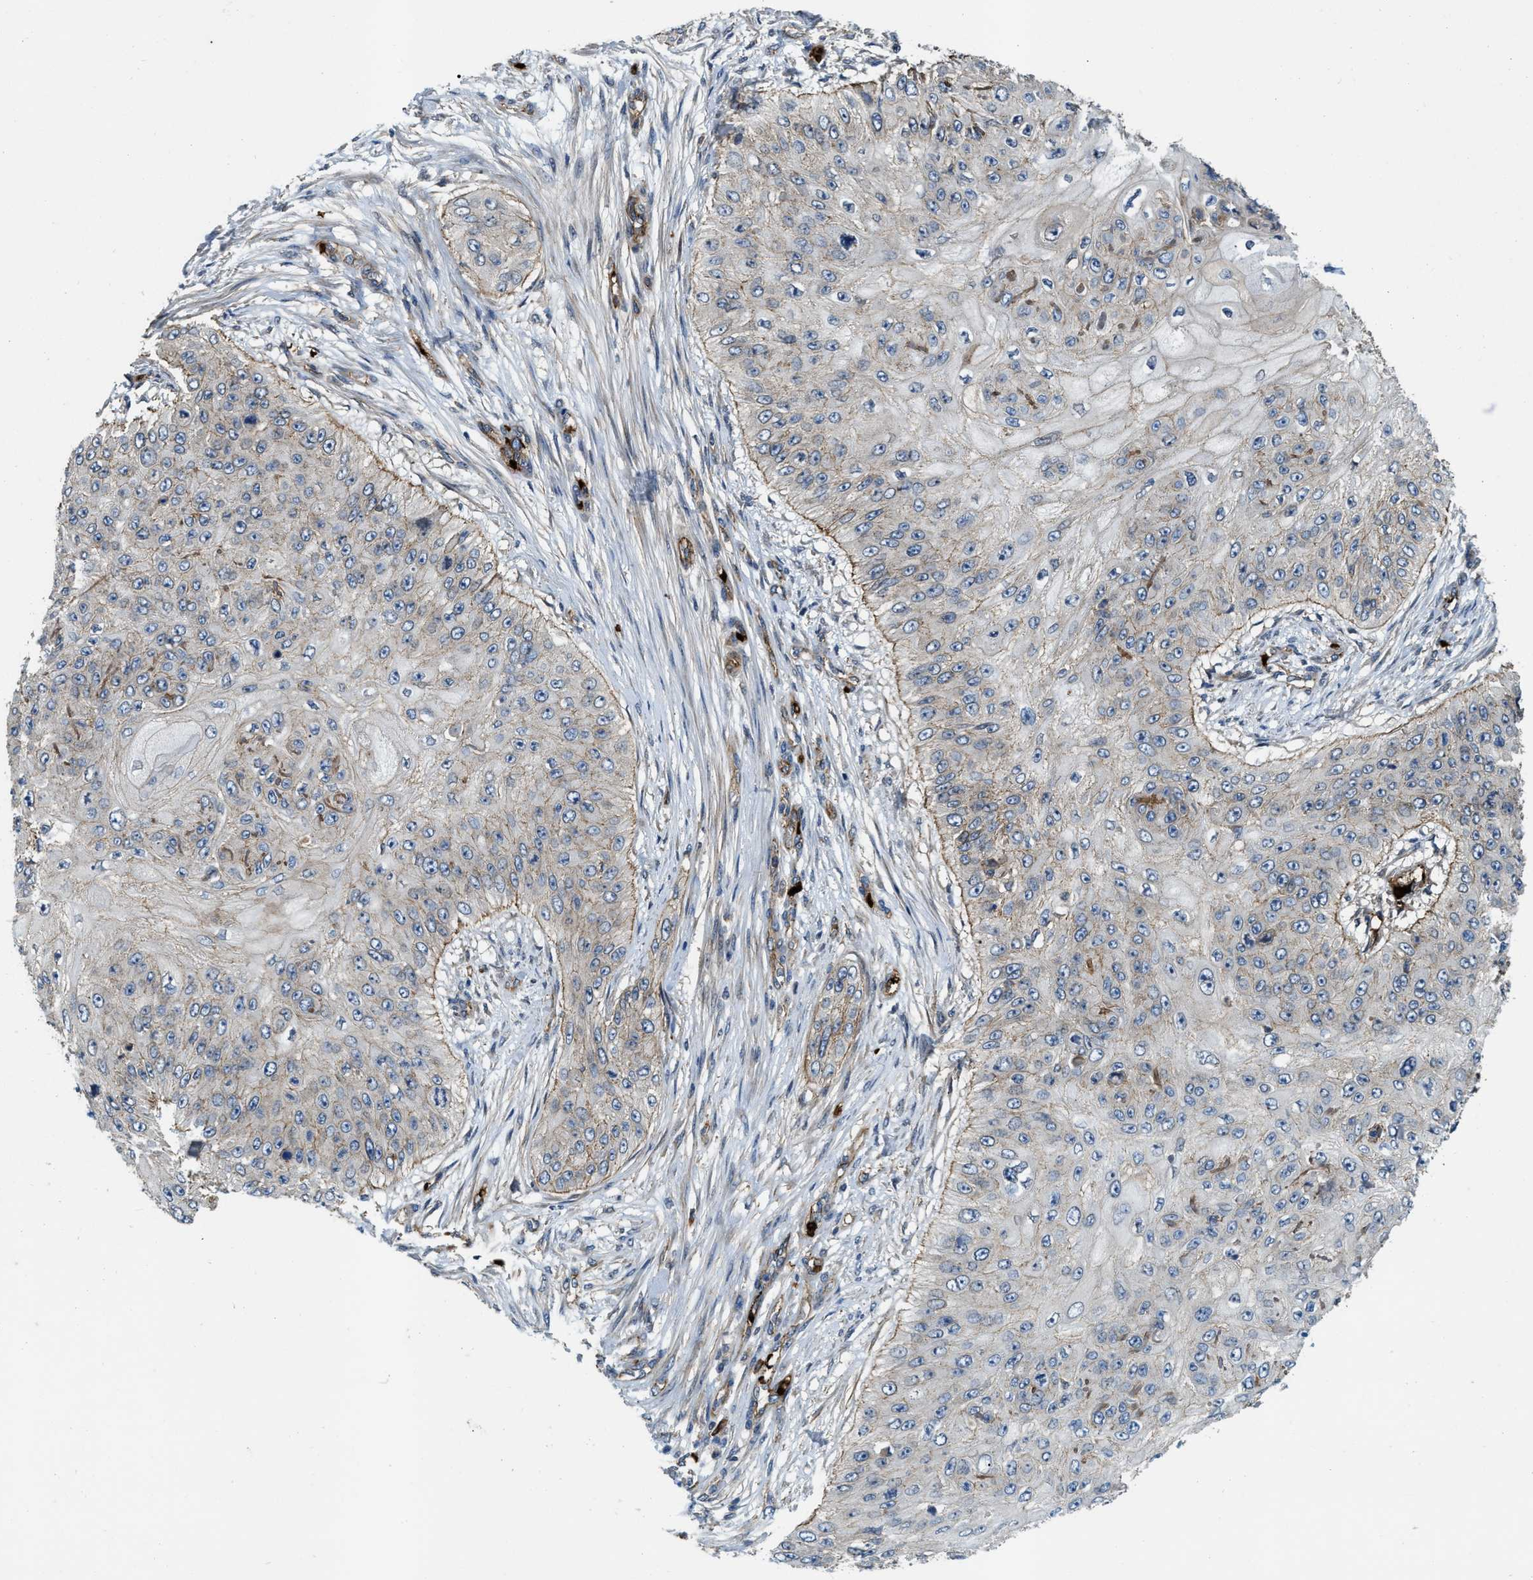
{"staining": {"intensity": "weak", "quantity": "<25%", "location": "cytoplasmic/membranous"}, "tissue": "skin cancer", "cell_type": "Tumor cells", "image_type": "cancer", "snomed": [{"axis": "morphology", "description": "Squamous cell carcinoma, NOS"}, {"axis": "topography", "description": "Skin"}], "caption": "Photomicrograph shows no significant protein staining in tumor cells of squamous cell carcinoma (skin). The staining was performed using DAB to visualize the protein expression in brown, while the nuclei were stained in blue with hematoxylin (Magnification: 20x).", "gene": "ERC1", "patient": {"sex": "female", "age": 80}}